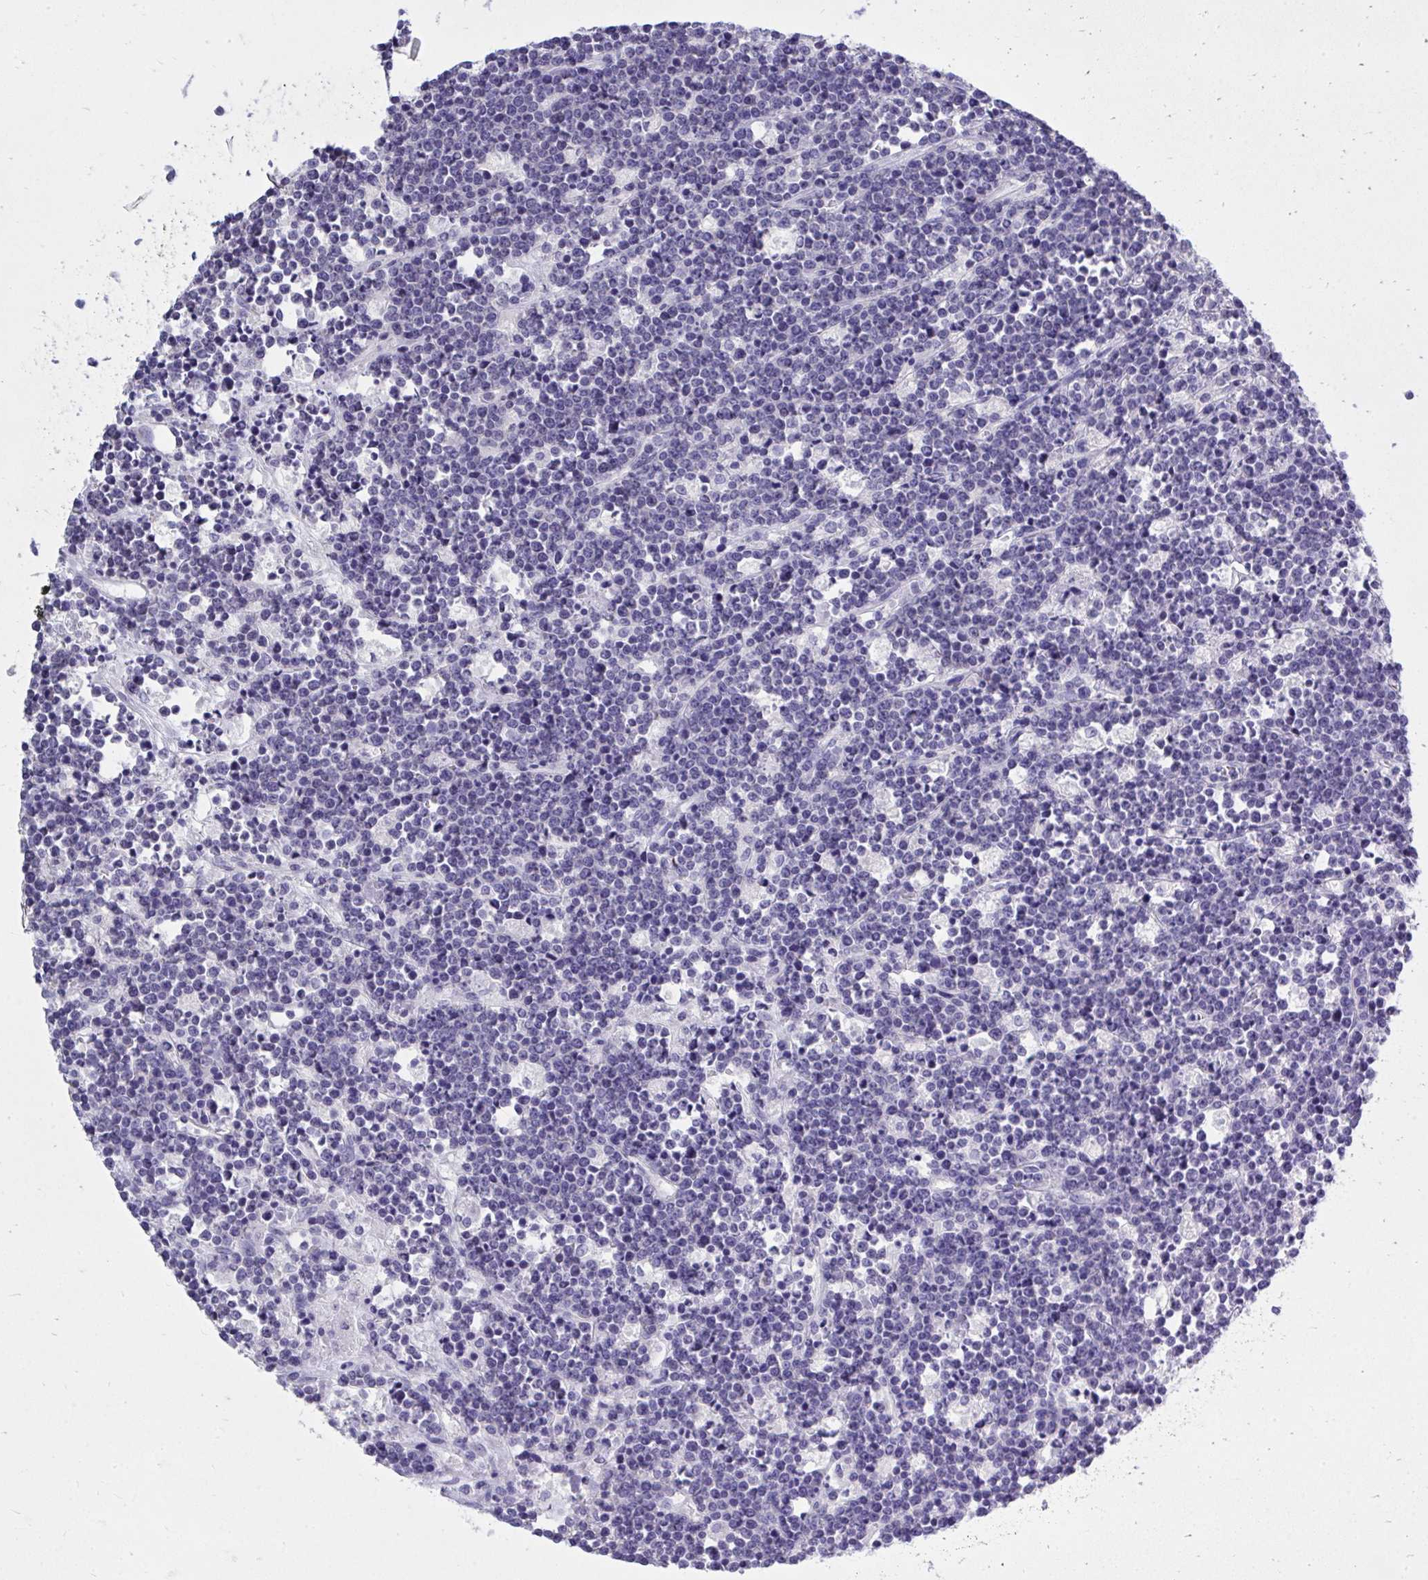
{"staining": {"intensity": "negative", "quantity": "none", "location": "none"}, "tissue": "lymphoma", "cell_type": "Tumor cells", "image_type": "cancer", "snomed": [{"axis": "morphology", "description": "Malignant lymphoma, non-Hodgkin's type, High grade"}, {"axis": "topography", "description": "Ovary"}], "caption": "The IHC histopathology image has no significant expression in tumor cells of malignant lymphoma, non-Hodgkin's type (high-grade) tissue.", "gene": "PSD", "patient": {"sex": "female", "age": 56}}